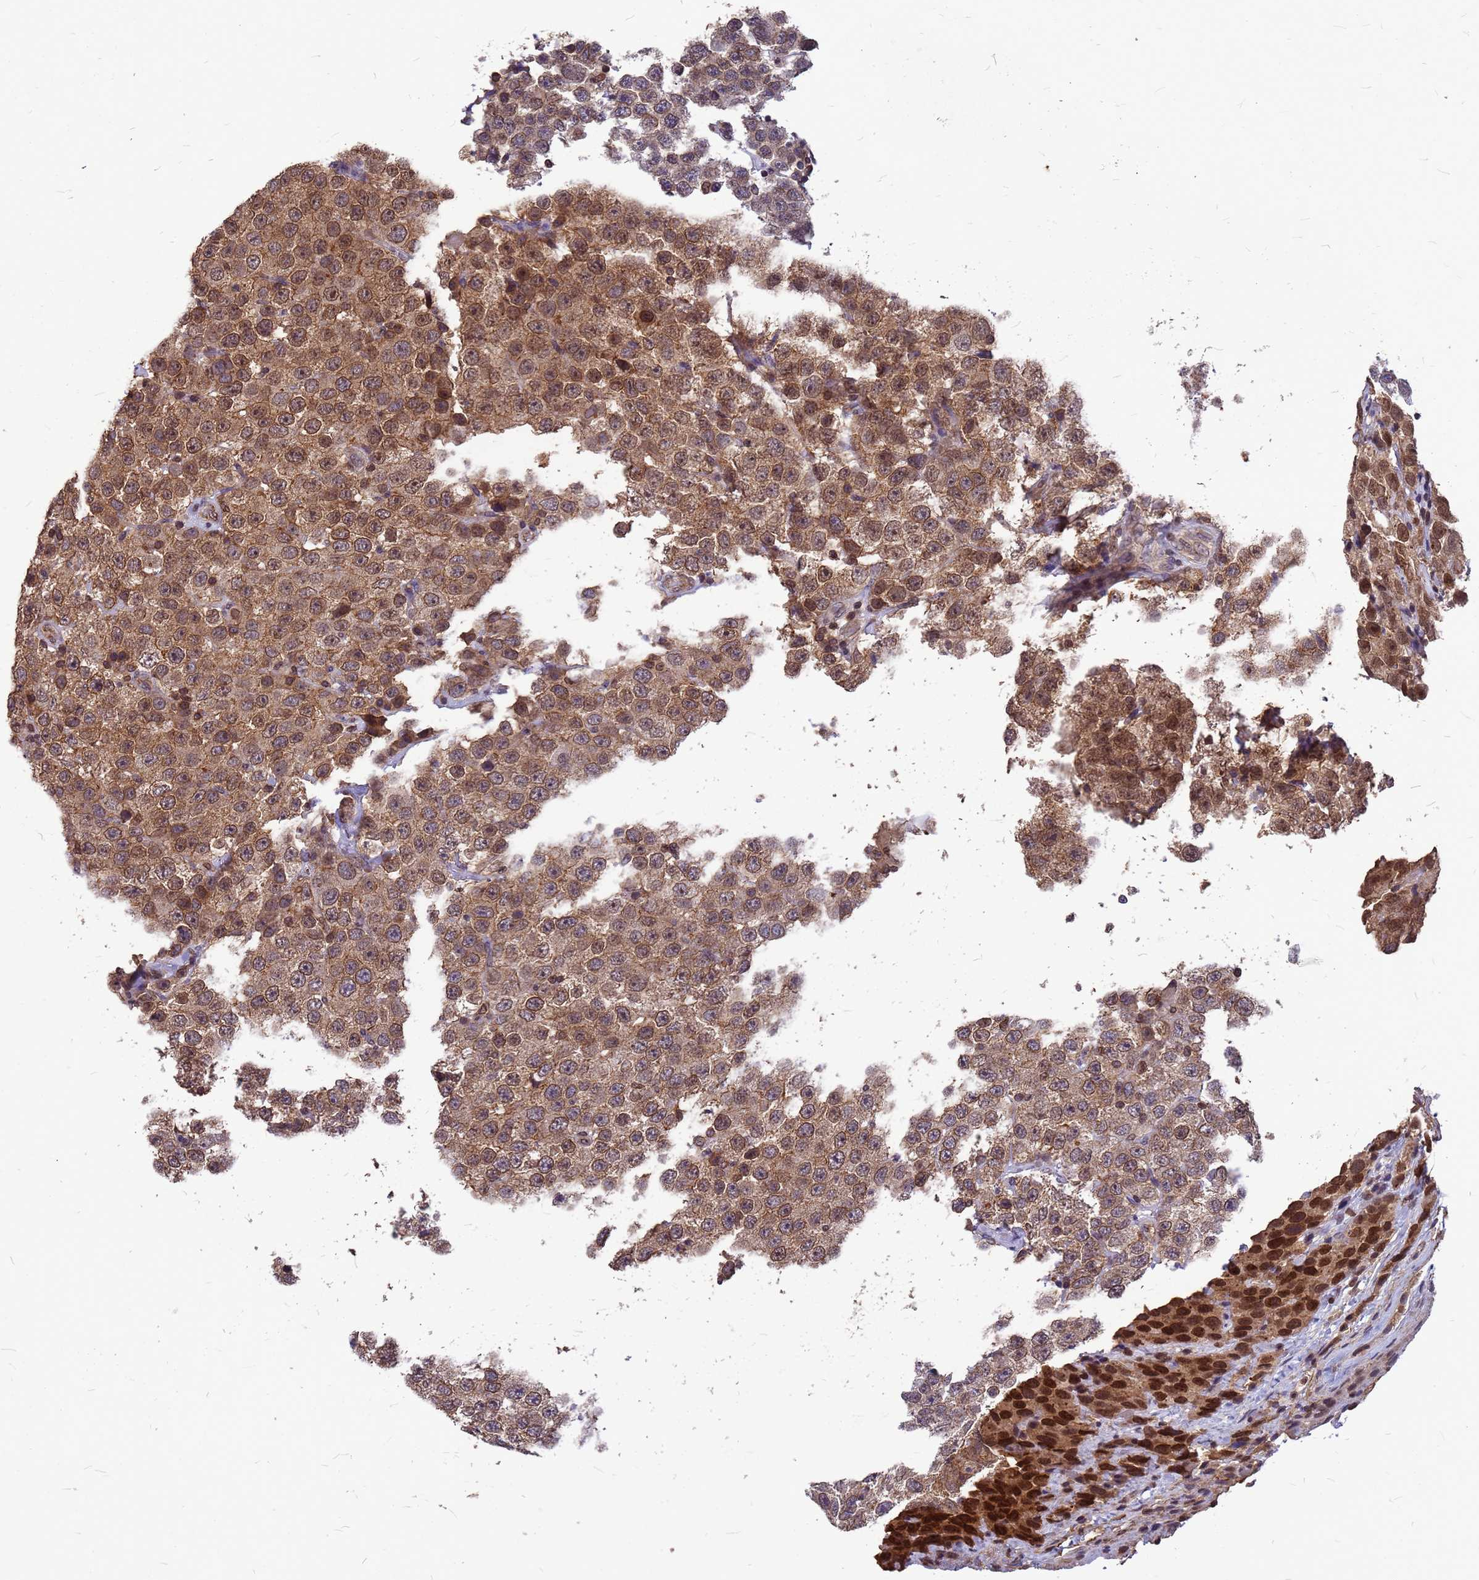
{"staining": {"intensity": "moderate", "quantity": ">75%", "location": "cytoplasmic/membranous,nuclear"}, "tissue": "testis cancer", "cell_type": "Tumor cells", "image_type": "cancer", "snomed": [{"axis": "morphology", "description": "Seminoma, NOS"}, {"axis": "topography", "description": "Testis"}], "caption": "A brown stain labels moderate cytoplasmic/membranous and nuclear positivity of a protein in testis cancer (seminoma) tumor cells. (IHC, brightfield microscopy, high magnification).", "gene": "C1orf35", "patient": {"sex": "male", "age": 28}}